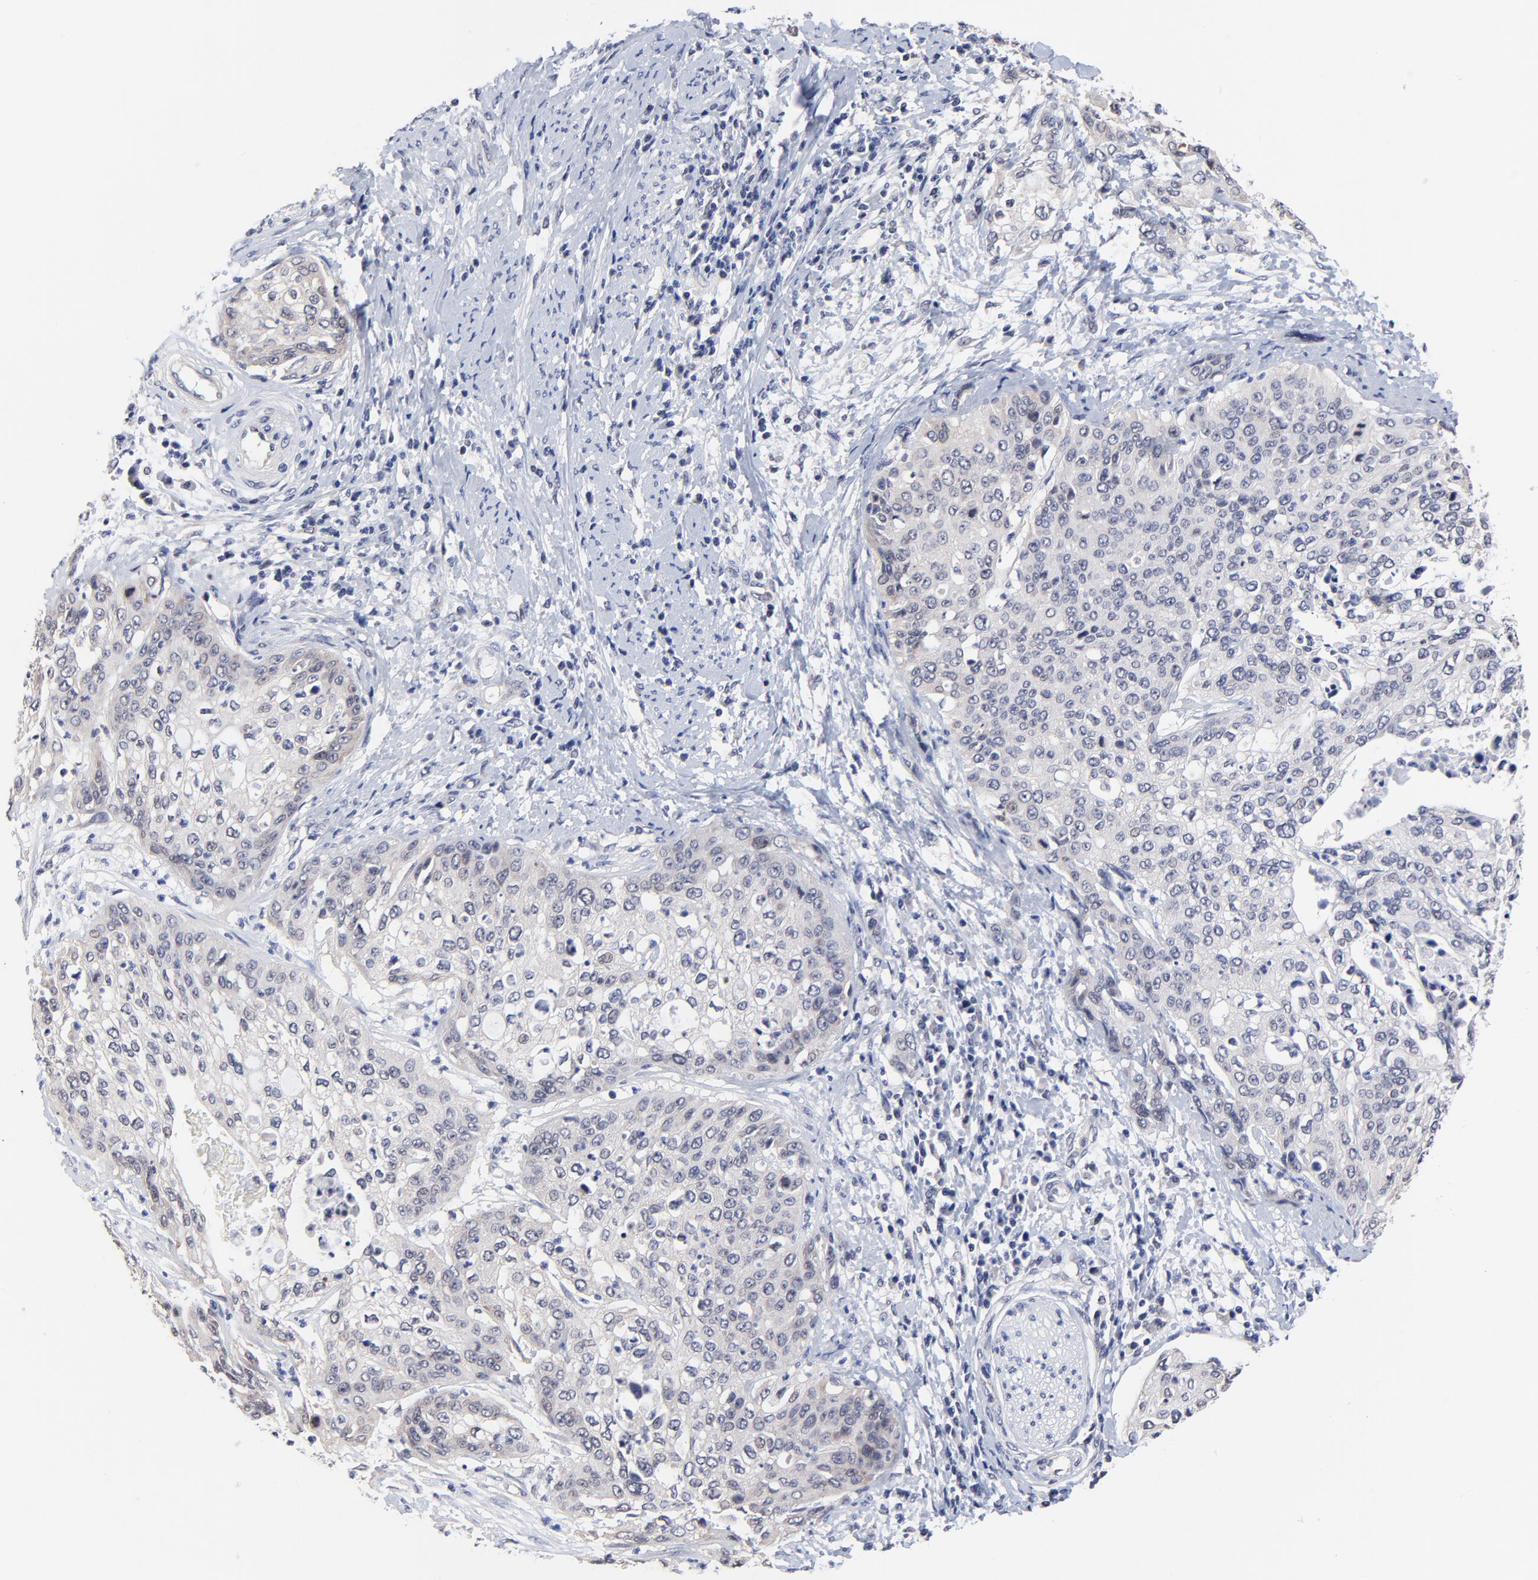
{"staining": {"intensity": "weak", "quantity": "<25%", "location": "cytoplasmic/membranous"}, "tissue": "cervical cancer", "cell_type": "Tumor cells", "image_type": "cancer", "snomed": [{"axis": "morphology", "description": "Squamous cell carcinoma, NOS"}, {"axis": "topography", "description": "Cervix"}], "caption": "High power microscopy histopathology image of an IHC photomicrograph of cervical cancer (squamous cell carcinoma), revealing no significant staining in tumor cells. (DAB (3,3'-diaminobenzidine) immunohistochemistry (IHC), high magnification).", "gene": "FBXO8", "patient": {"sex": "female", "age": 41}}